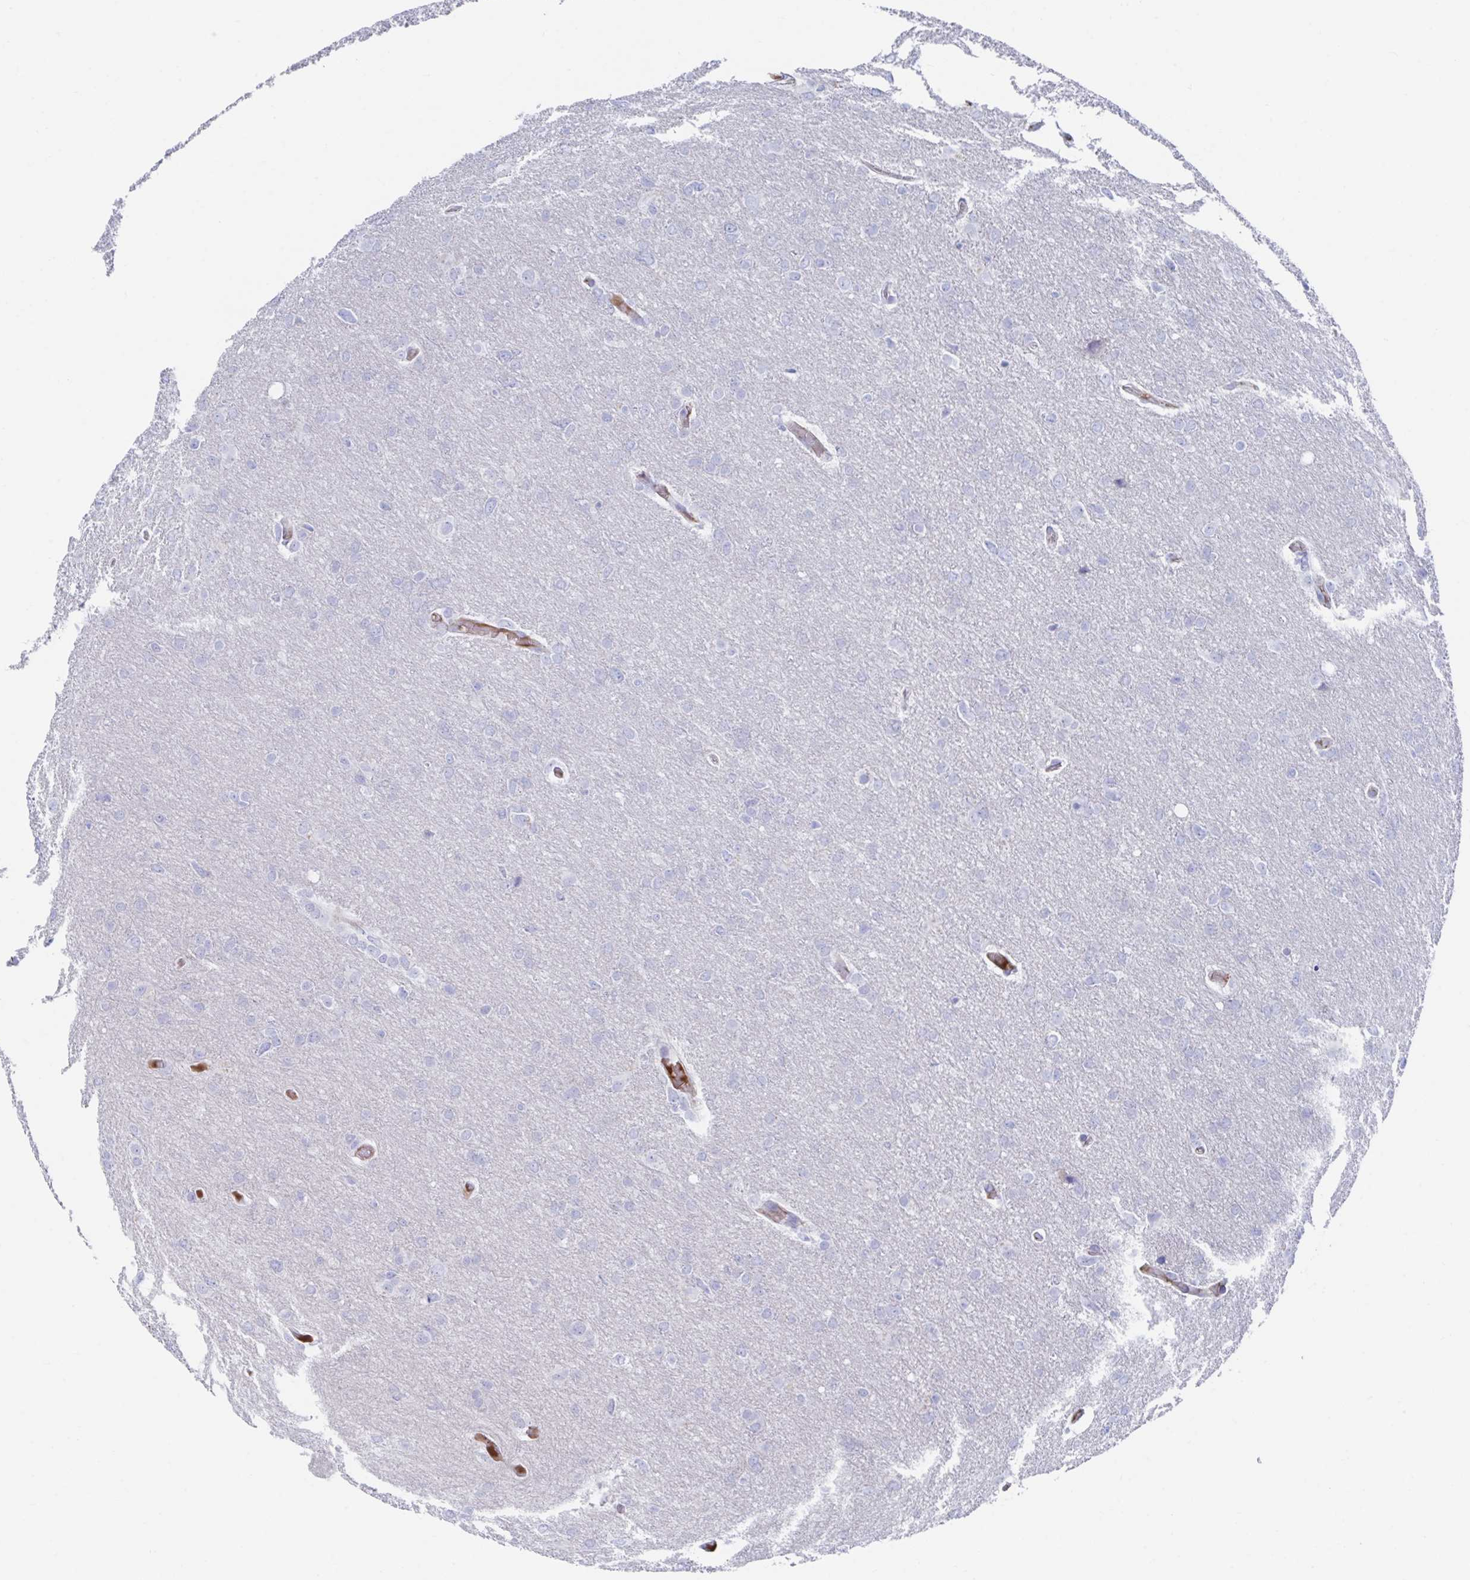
{"staining": {"intensity": "negative", "quantity": "none", "location": "none"}, "tissue": "glioma", "cell_type": "Tumor cells", "image_type": "cancer", "snomed": [{"axis": "morphology", "description": "Glioma, malignant, High grade"}, {"axis": "topography", "description": "Brain"}], "caption": "Tumor cells are negative for protein expression in human glioma.", "gene": "TNFAIP6", "patient": {"sex": "male", "age": 53}}